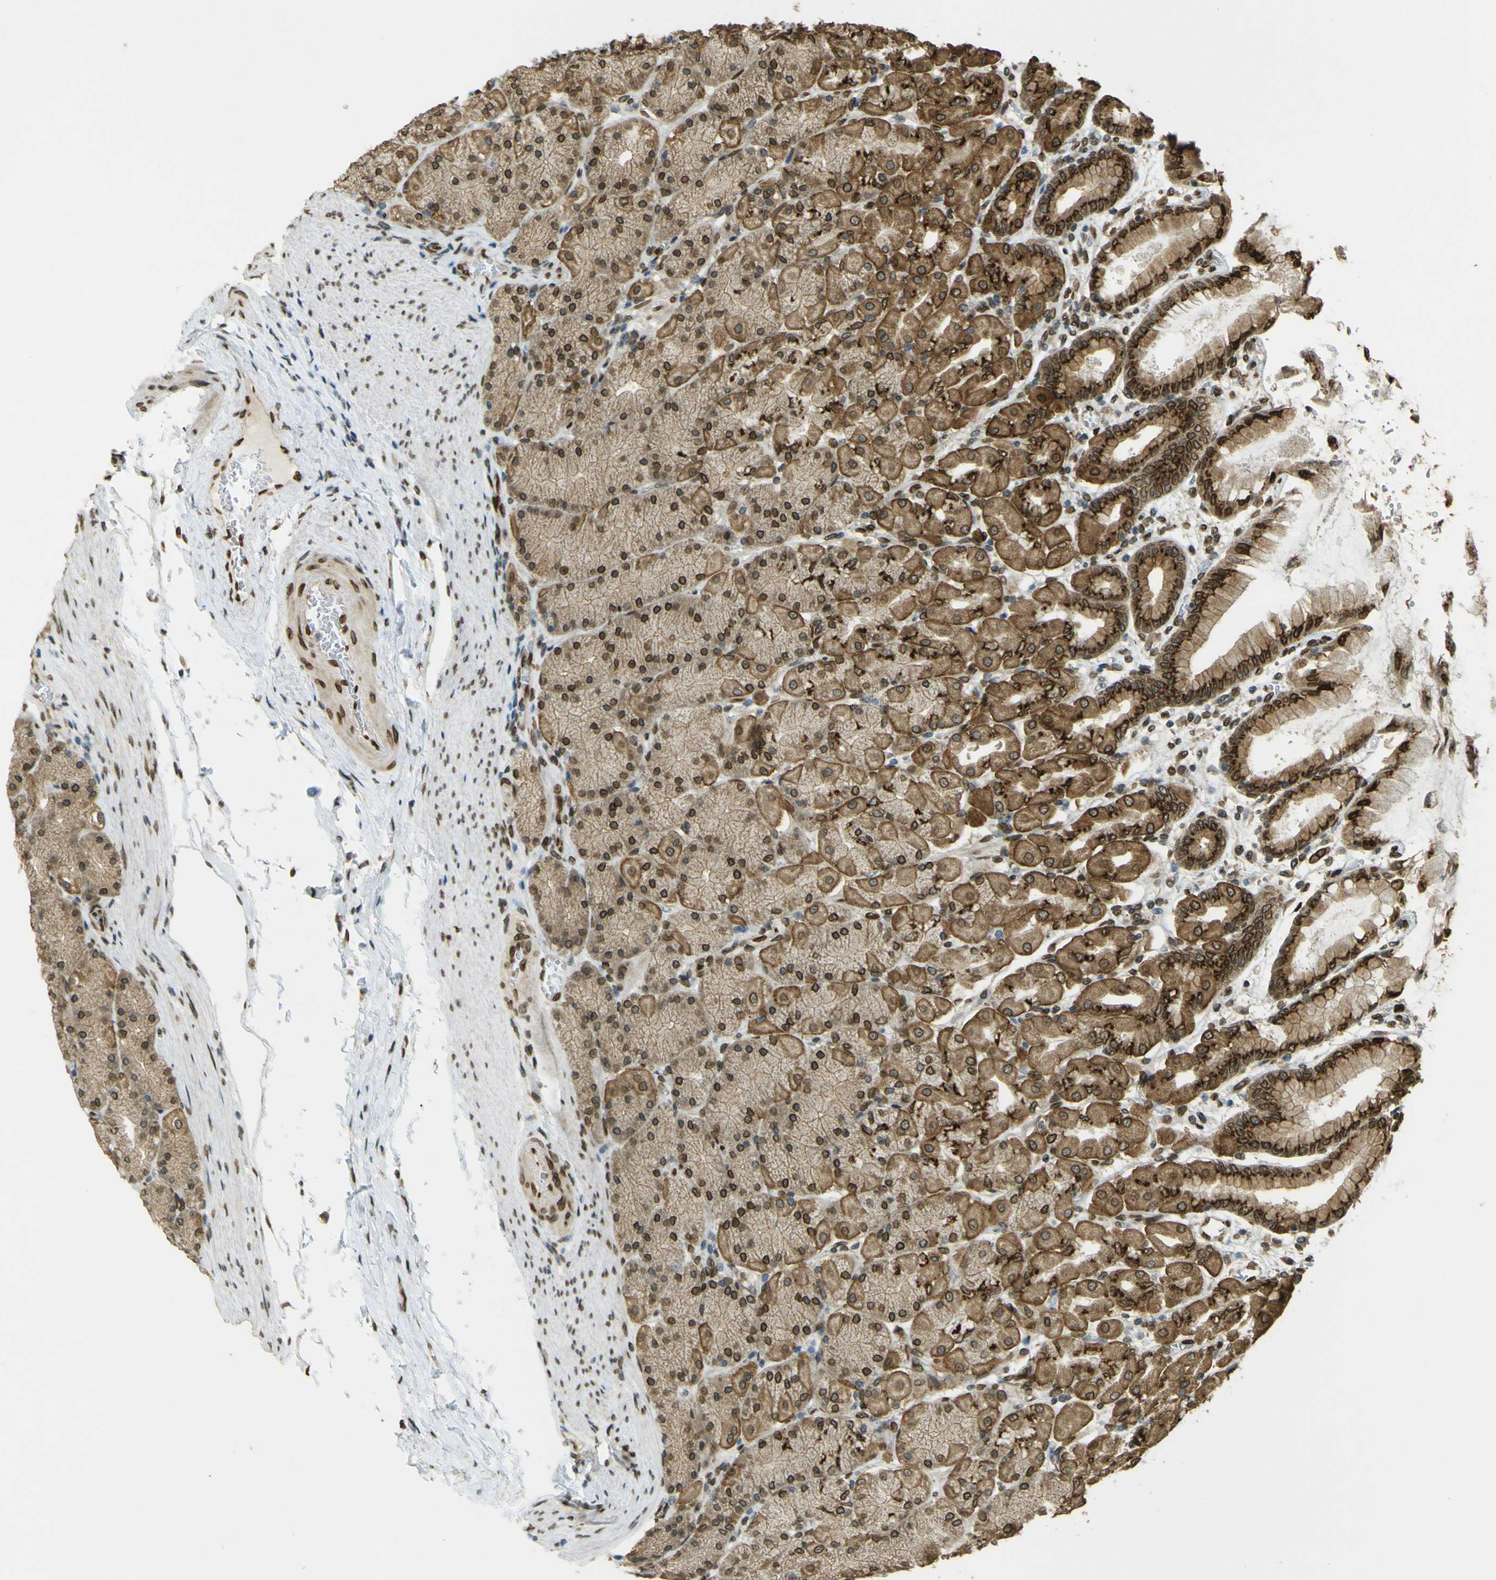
{"staining": {"intensity": "strong", "quantity": ">75%", "location": "cytoplasmic/membranous,nuclear"}, "tissue": "stomach", "cell_type": "Glandular cells", "image_type": "normal", "snomed": [{"axis": "morphology", "description": "Normal tissue, NOS"}, {"axis": "topography", "description": "Stomach, upper"}], "caption": "Brown immunohistochemical staining in normal human stomach shows strong cytoplasmic/membranous,nuclear expression in approximately >75% of glandular cells.", "gene": "GALNT1", "patient": {"sex": "female", "age": 56}}